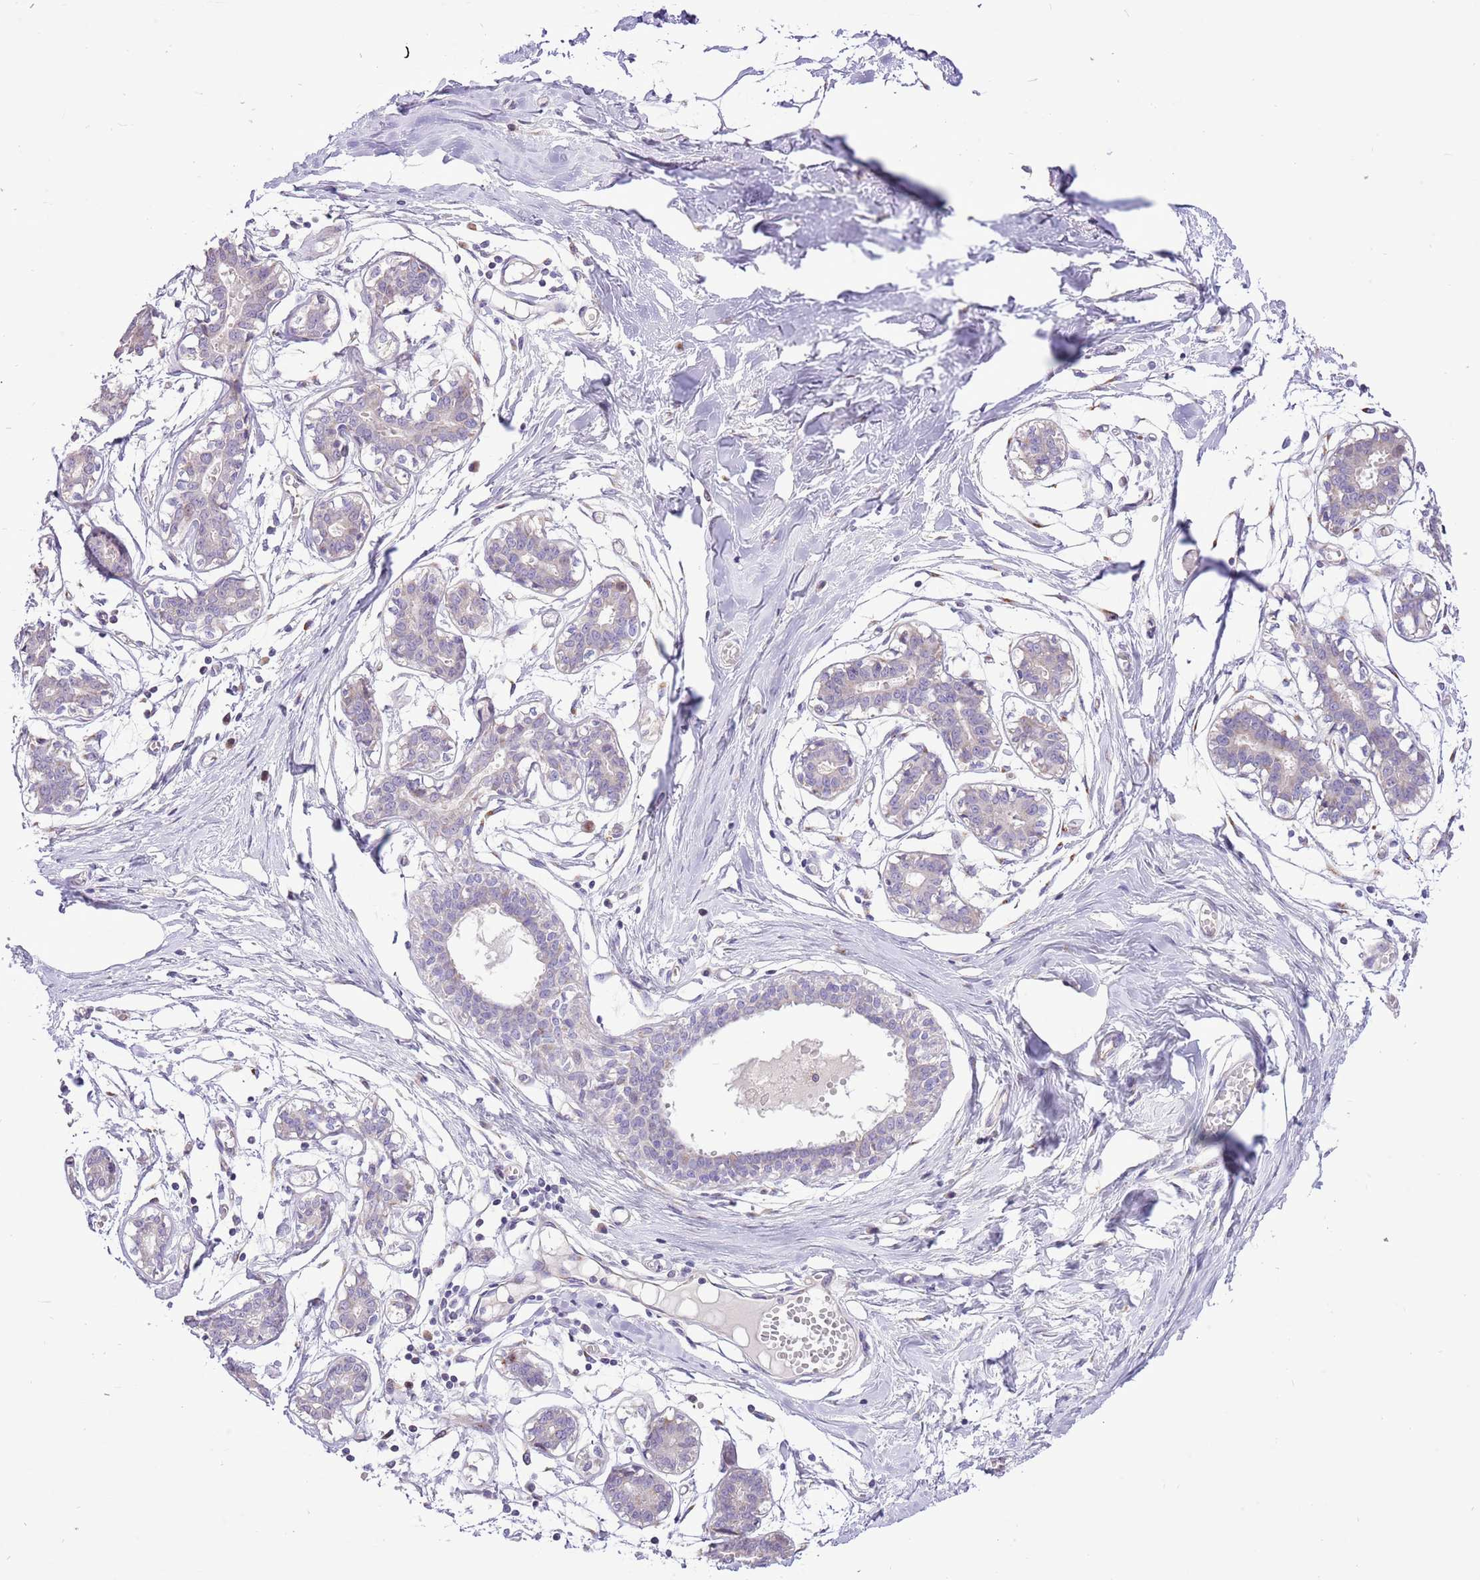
{"staining": {"intensity": "negative", "quantity": "none", "location": "none"}, "tissue": "breast", "cell_type": "Adipocytes", "image_type": "normal", "snomed": [{"axis": "morphology", "description": "Normal tissue, NOS"}, {"axis": "topography", "description": "Breast"}], "caption": "This image is of unremarkable breast stained with IHC to label a protein in brown with the nuclei are counter-stained blue. There is no positivity in adipocytes.", "gene": "COX17", "patient": {"sex": "female", "age": 27}}